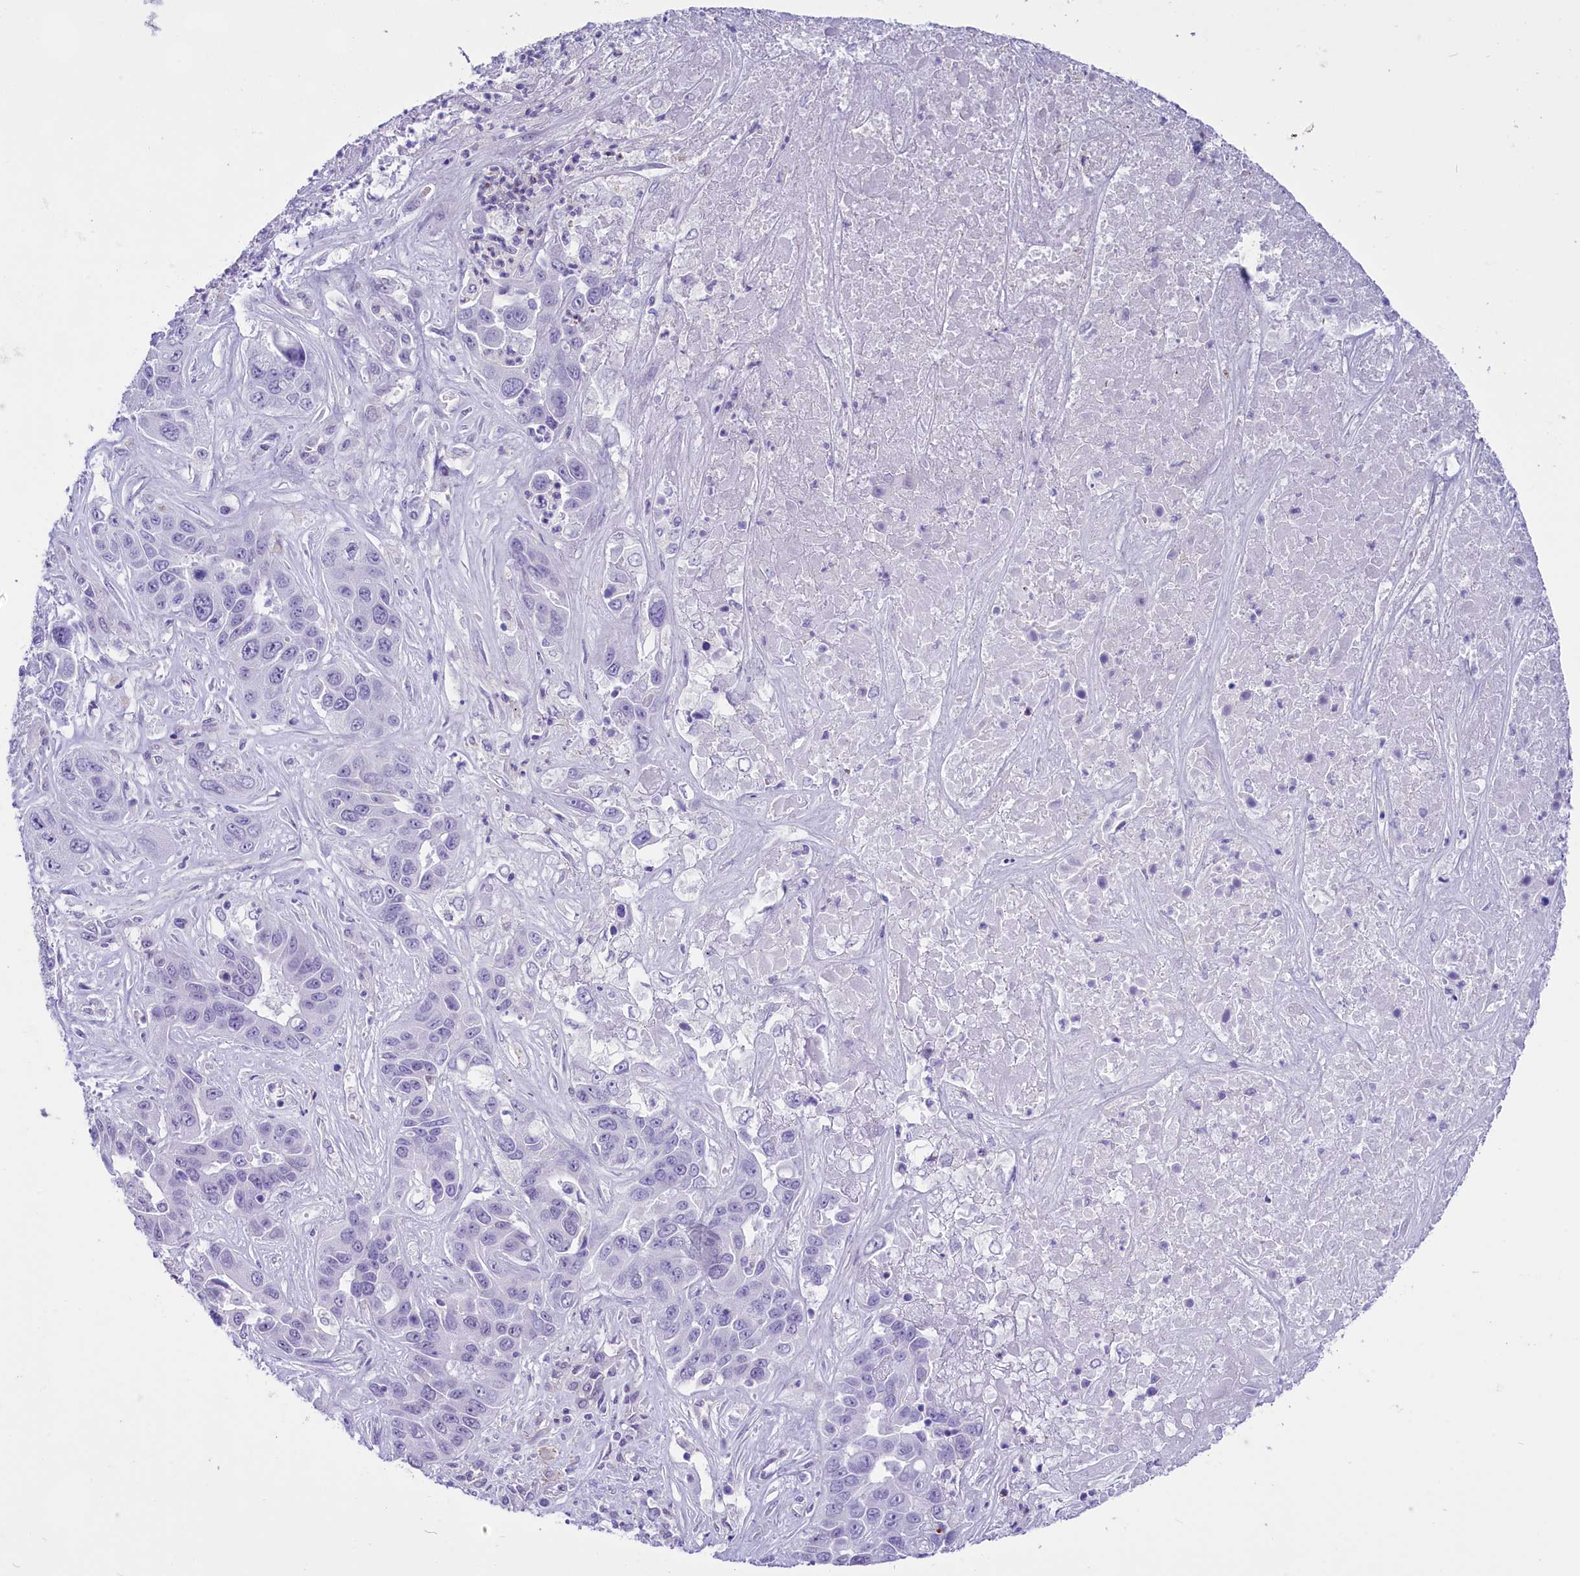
{"staining": {"intensity": "negative", "quantity": "none", "location": "none"}, "tissue": "liver cancer", "cell_type": "Tumor cells", "image_type": "cancer", "snomed": [{"axis": "morphology", "description": "Cholangiocarcinoma"}, {"axis": "topography", "description": "Liver"}], "caption": "Immunohistochemistry photomicrograph of cholangiocarcinoma (liver) stained for a protein (brown), which shows no positivity in tumor cells. (DAB (3,3'-diaminobenzidine) IHC with hematoxylin counter stain).", "gene": "RPS6KB1", "patient": {"sex": "female", "age": 52}}